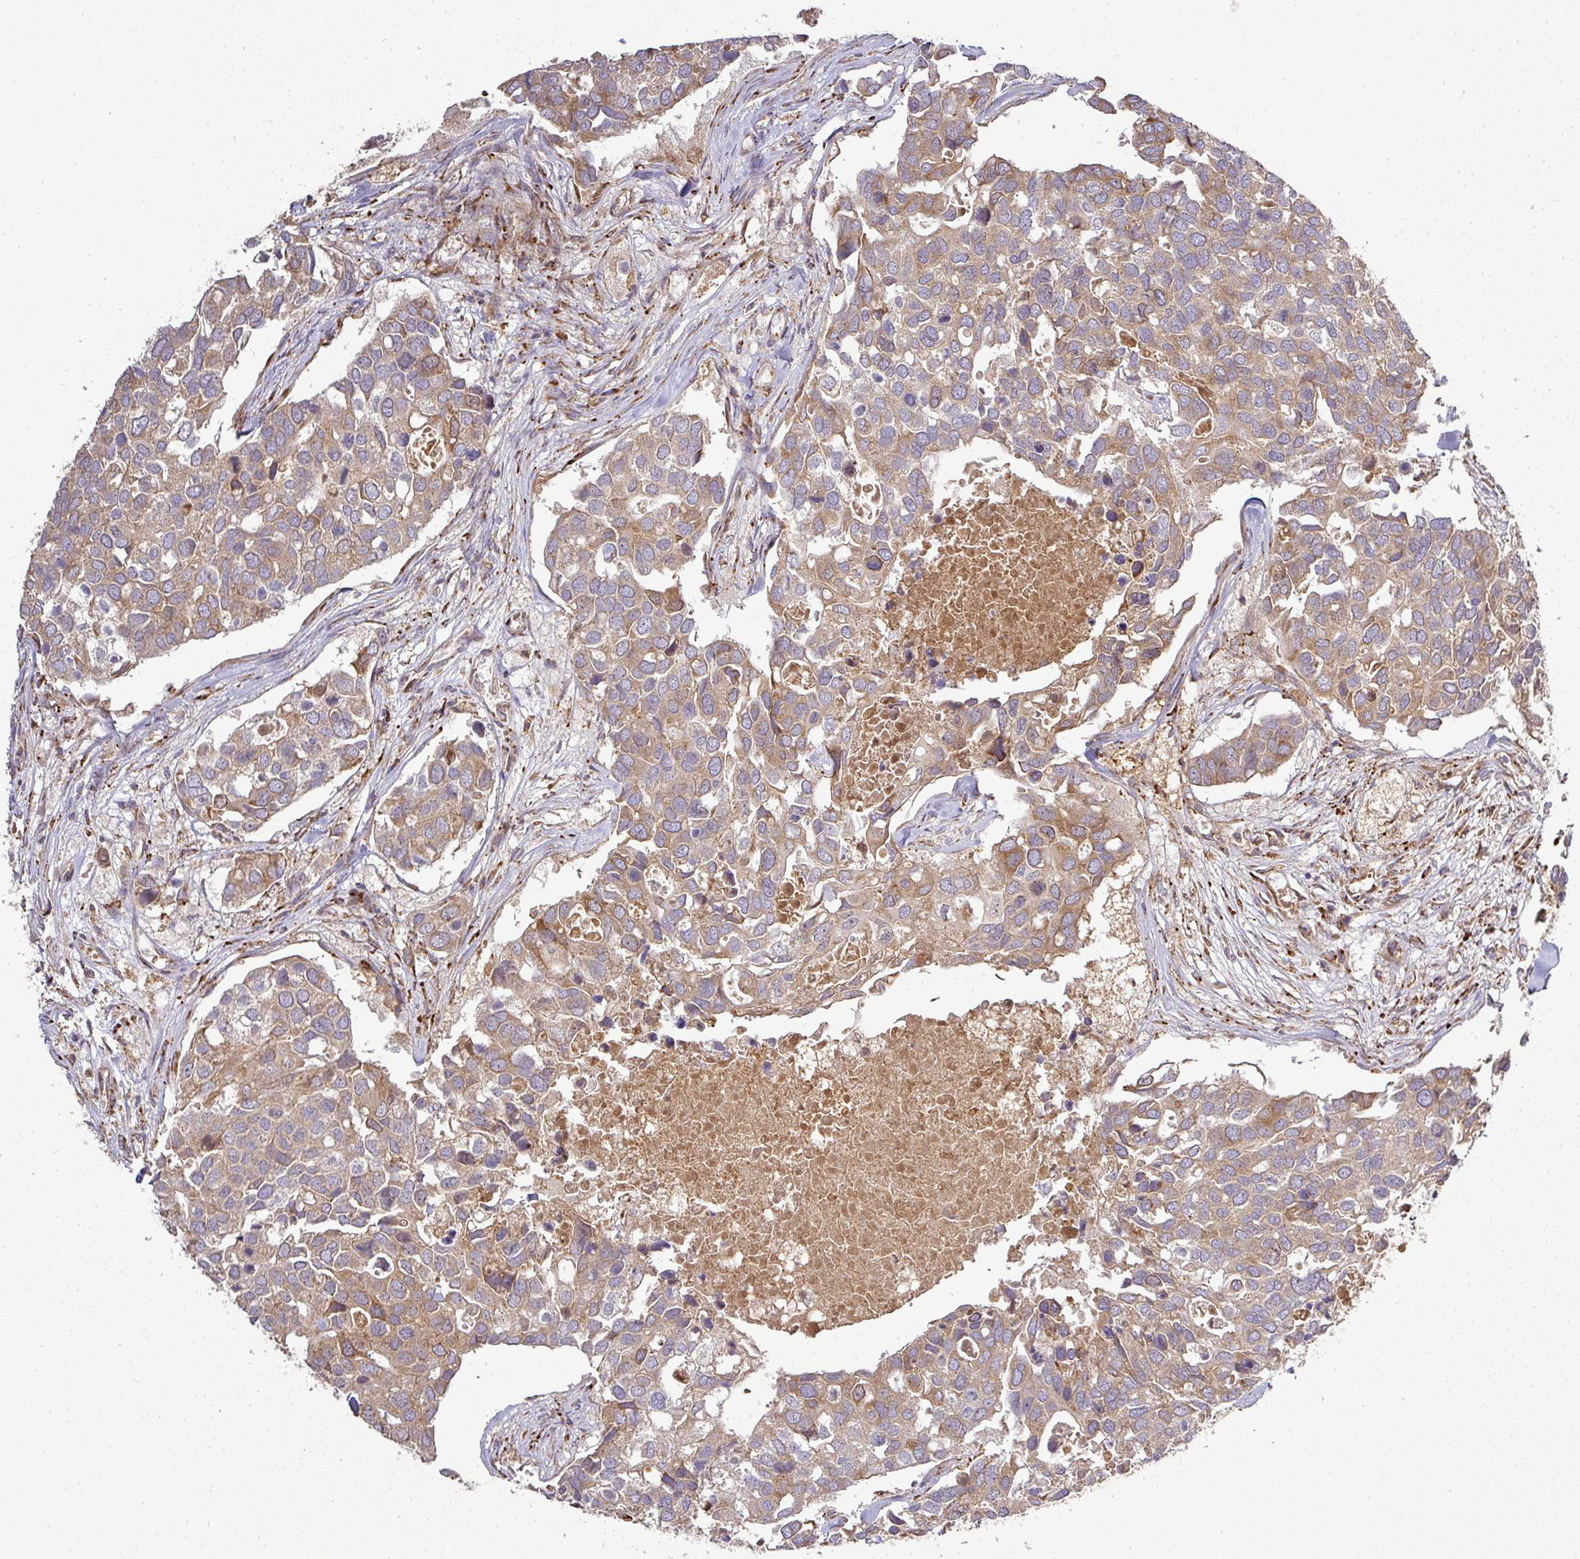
{"staining": {"intensity": "weak", "quantity": ">75%", "location": "cytoplasmic/membranous"}, "tissue": "breast cancer", "cell_type": "Tumor cells", "image_type": "cancer", "snomed": [{"axis": "morphology", "description": "Duct carcinoma"}, {"axis": "topography", "description": "Breast"}], "caption": "Immunohistochemical staining of breast cancer shows low levels of weak cytoplasmic/membranous positivity in approximately >75% of tumor cells.", "gene": "GALP", "patient": {"sex": "female", "age": 83}}